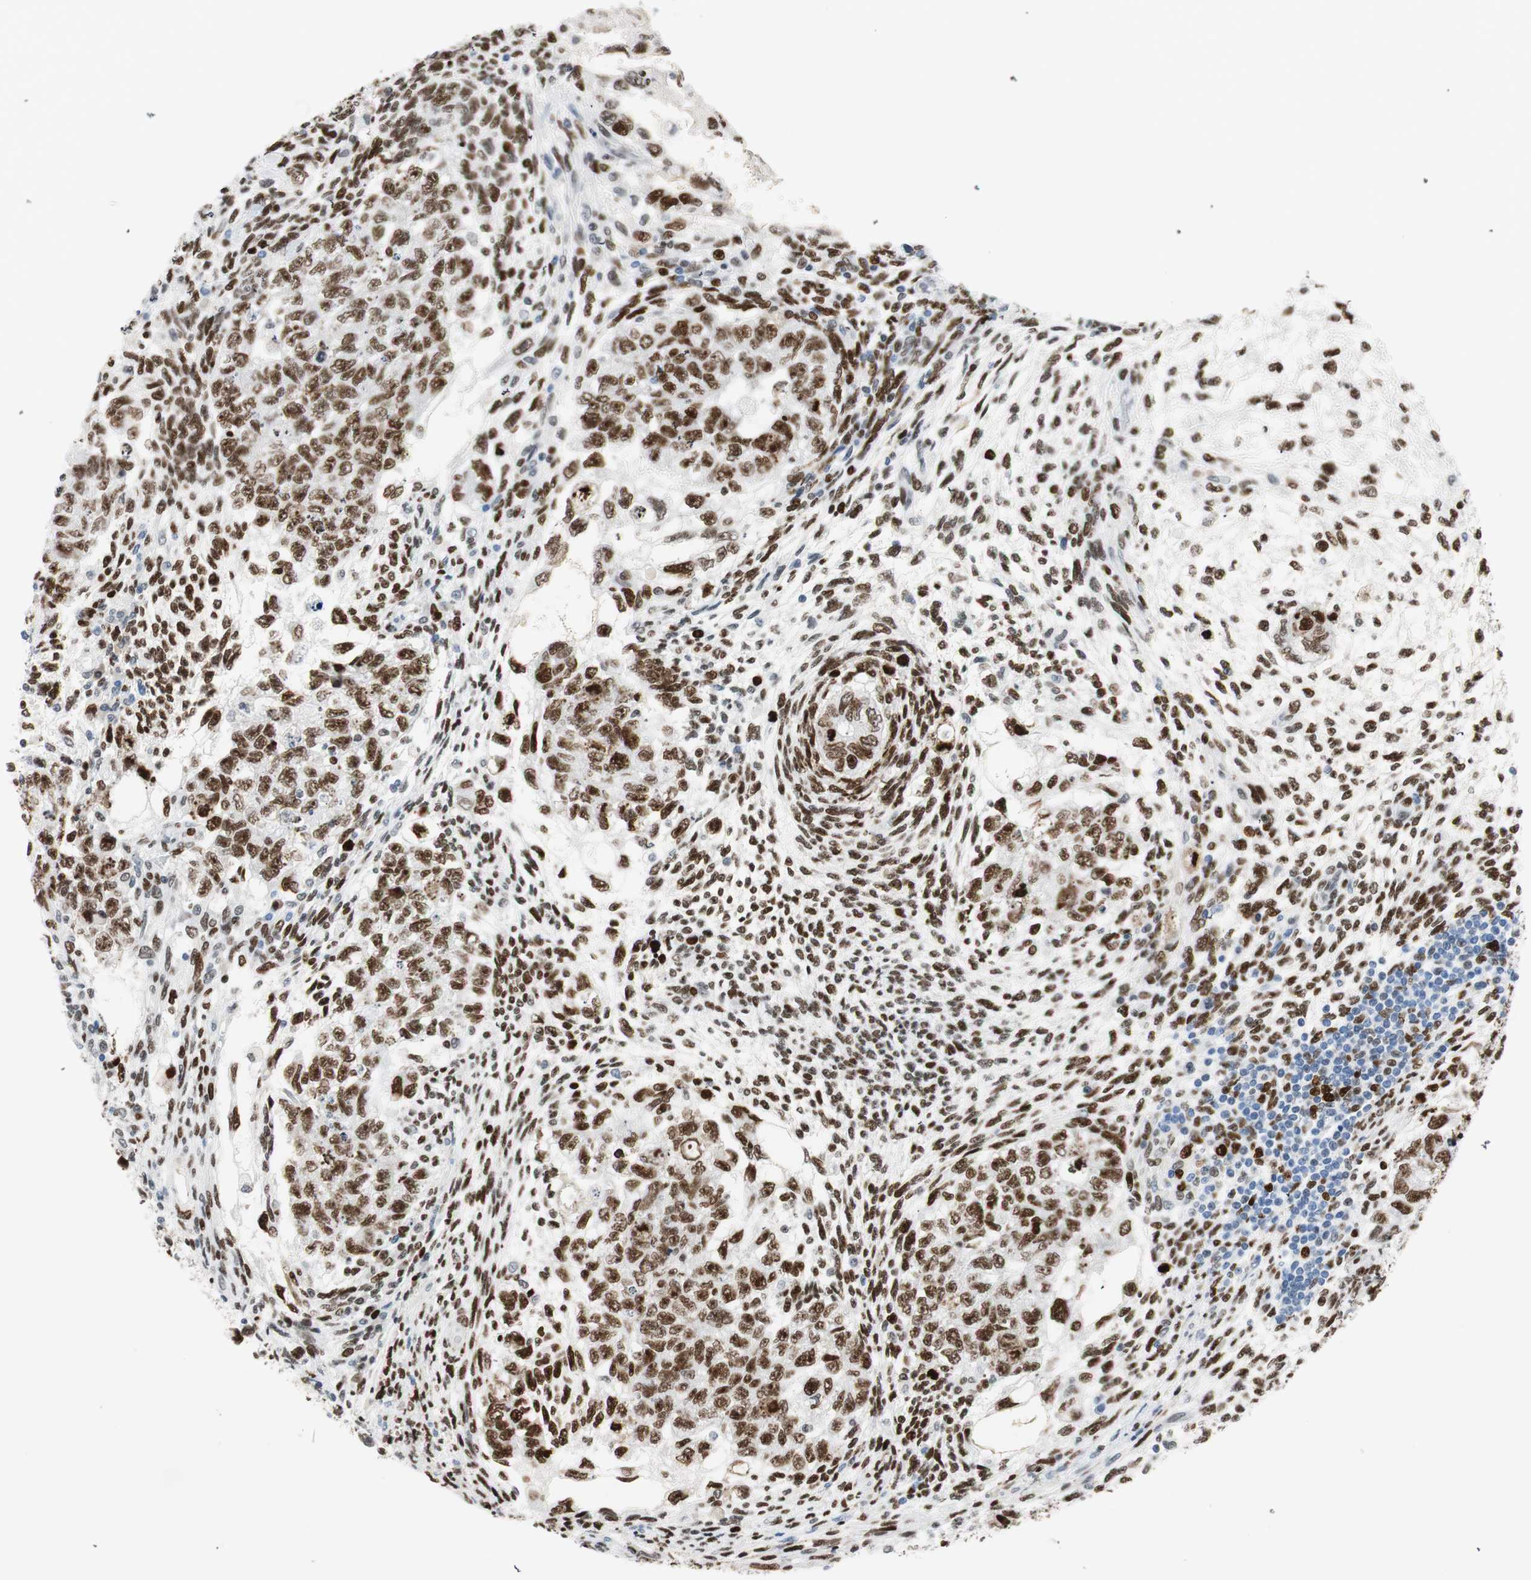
{"staining": {"intensity": "strong", "quantity": ">75%", "location": "nuclear"}, "tissue": "testis cancer", "cell_type": "Tumor cells", "image_type": "cancer", "snomed": [{"axis": "morphology", "description": "Normal tissue, NOS"}, {"axis": "morphology", "description": "Carcinoma, Embryonal, NOS"}, {"axis": "topography", "description": "Testis"}], "caption": "Human testis cancer (embryonal carcinoma) stained with a brown dye demonstrates strong nuclear positive positivity in approximately >75% of tumor cells.", "gene": "EZH2", "patient": {"sex": "male", "age": 36}}